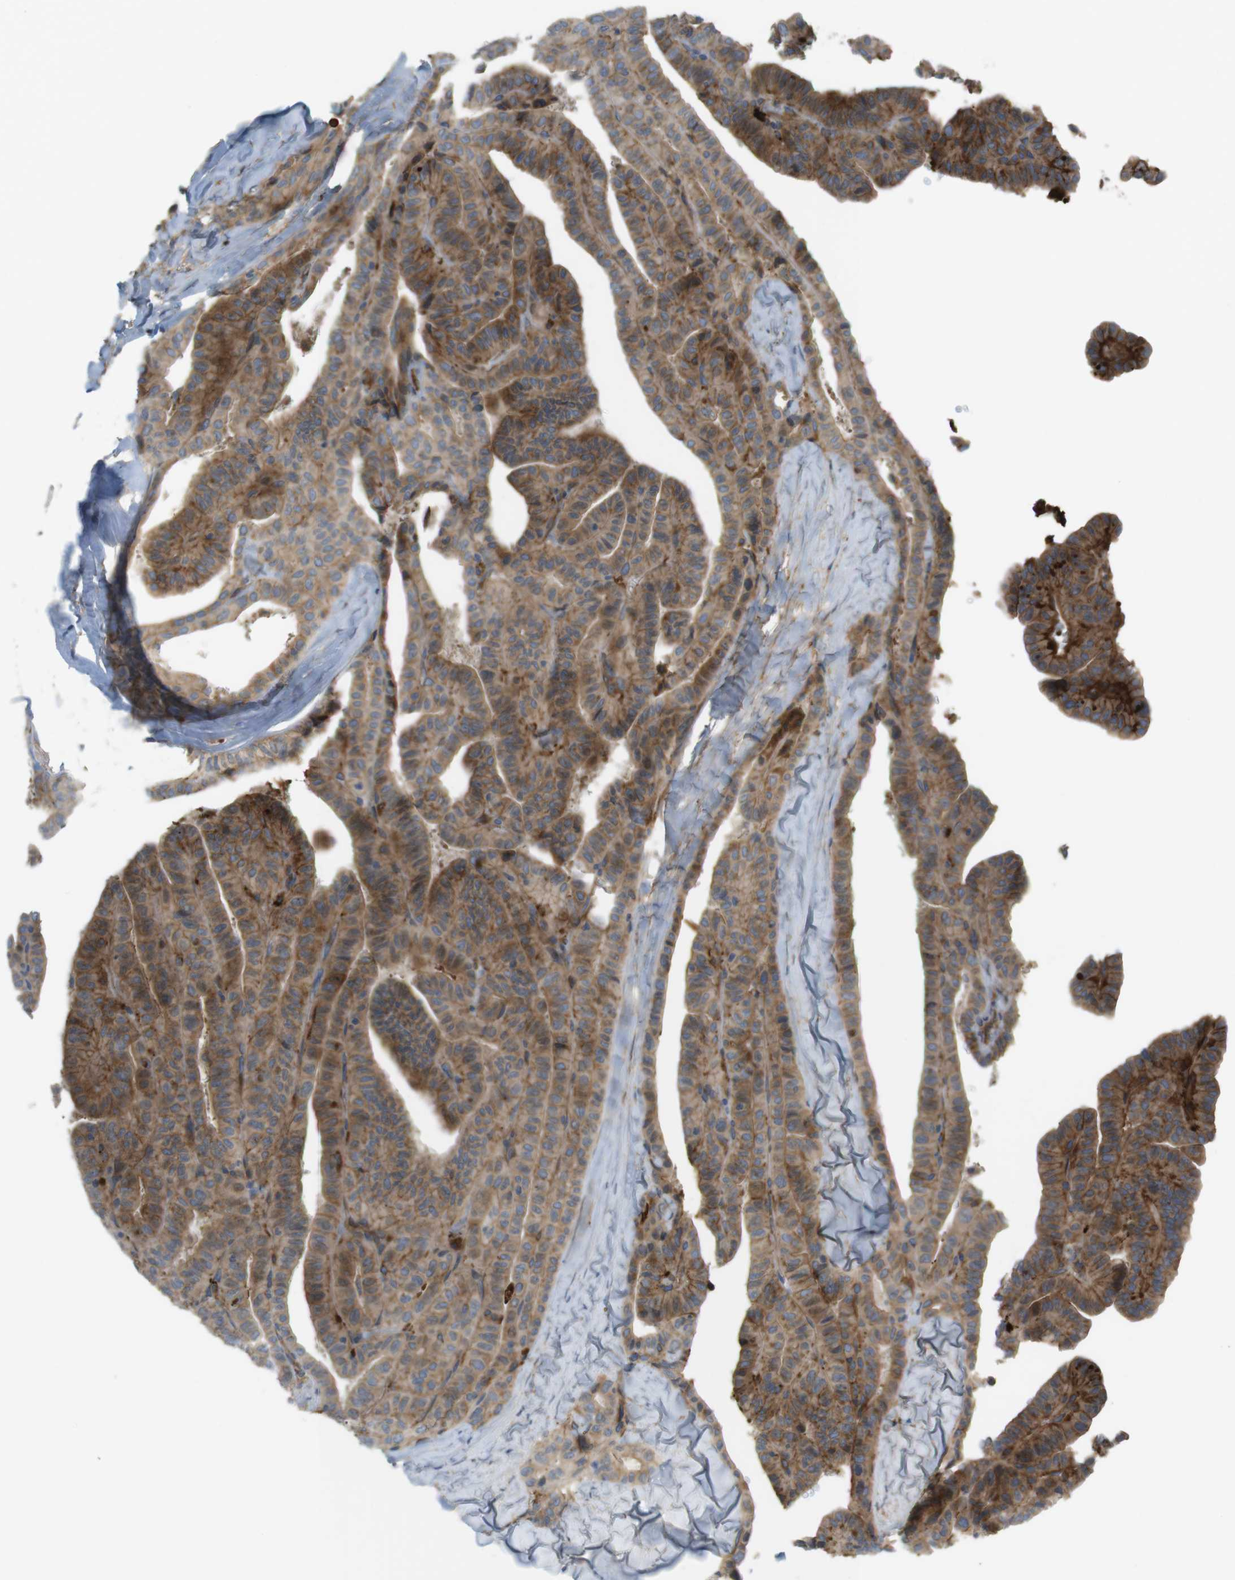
{"staining": {"intensity": "moderate", "quantity": ">75%", "location": "cytoplasmic/membranous"}, "tissue": "thyroid cancer", "cell_type": "Tumor cells", "image_type": "cancer", "snomed": [{"axis": "morphology", "description": "Papillary adenocarcinoma, NOS"}, {"axis": "topography", "description": "Thyroid gland"}], "caption": "Tumor cells show moderate cytoplasmic/membranous staining in about >75% of cells in thyroid cancer.", "gene": "GJC3", "patient": {"sex": "male", "age": 77}}